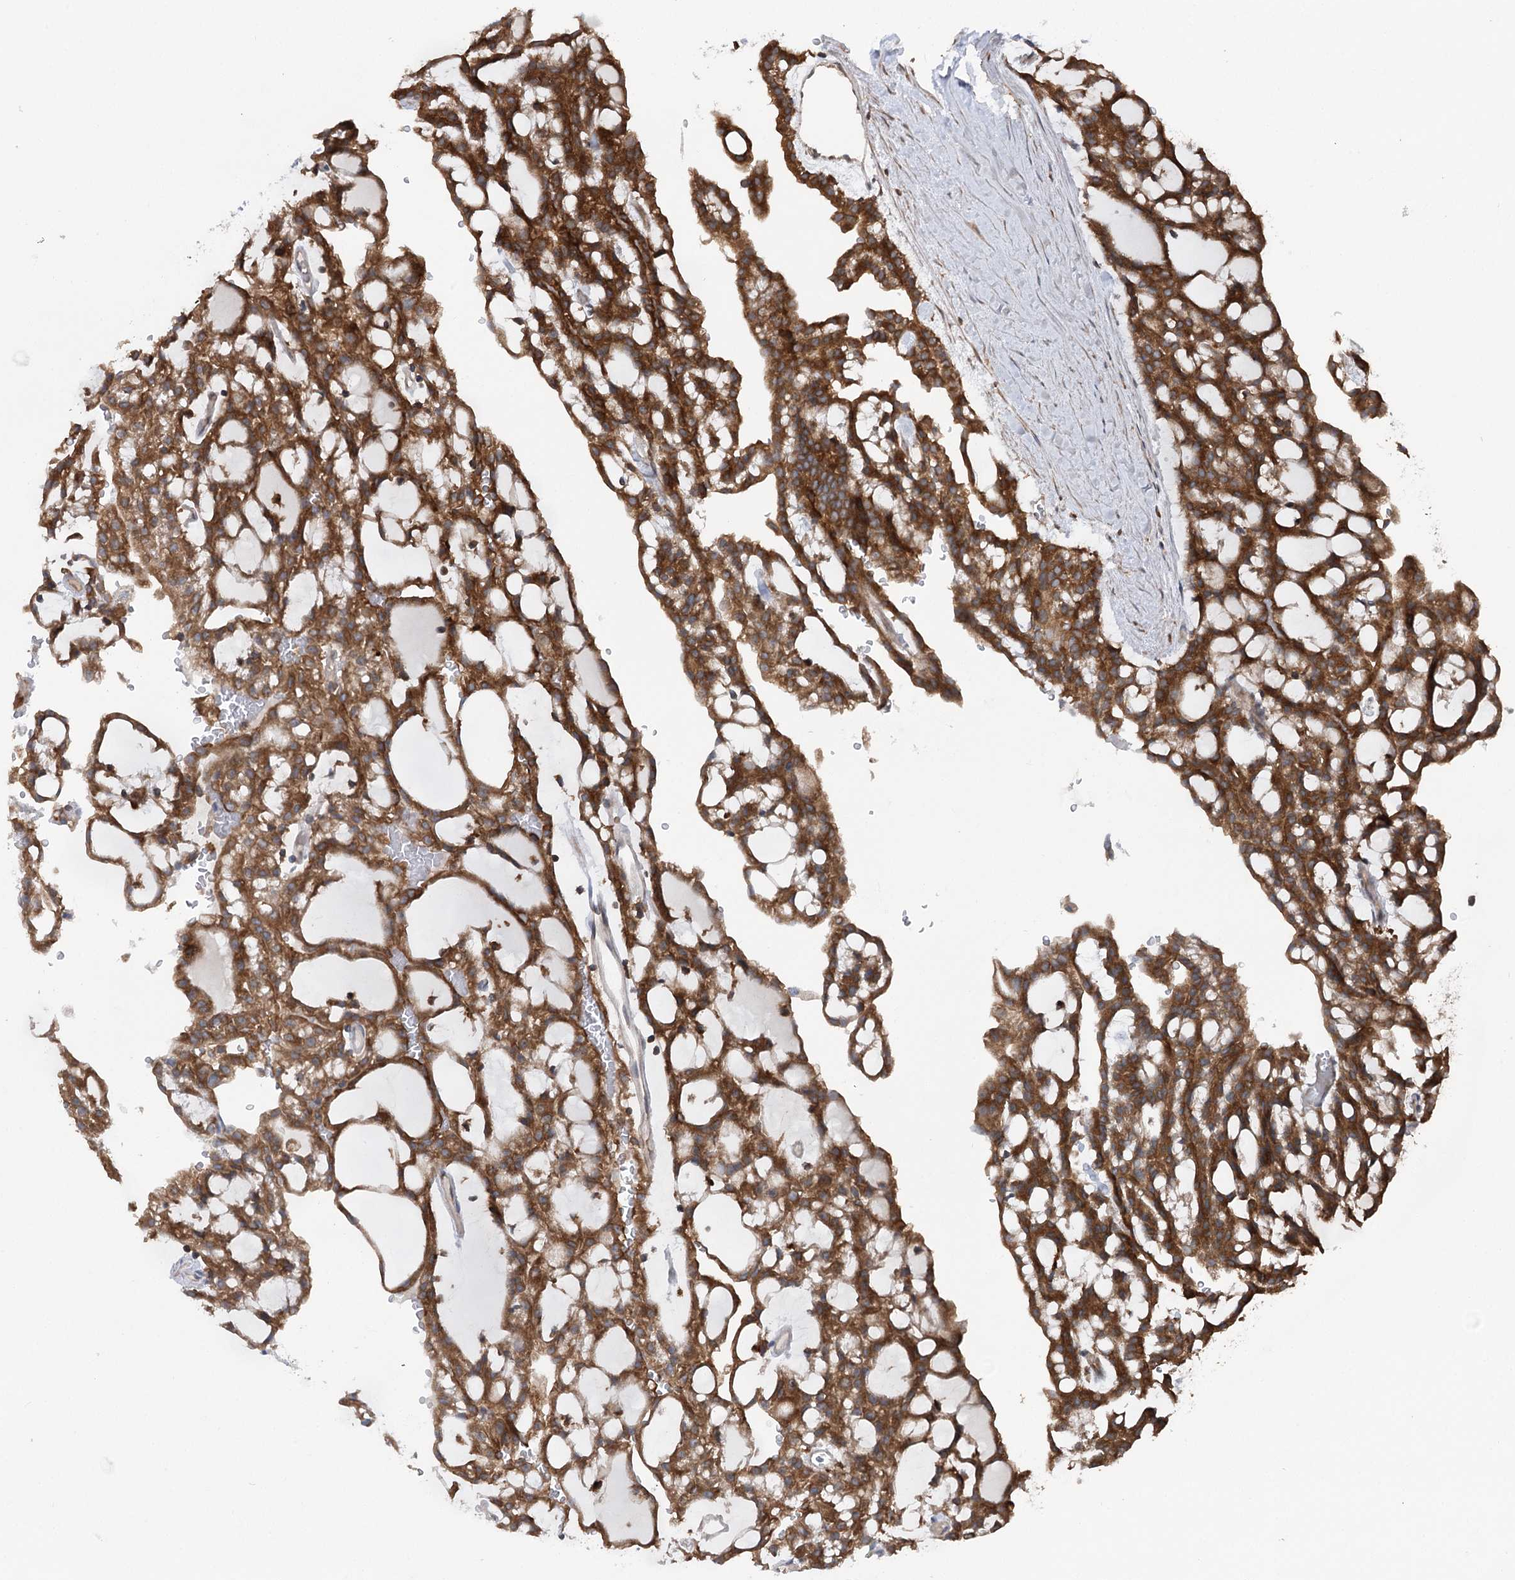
{"staining": {"intensity": "strong", "quantity": ">75%", "location": "cytoplasmic/membranous"}, "tissue": "renal cancer", "cell_type": "Tumor cells", "image_type": "cancer", "snomed": [{"axis": "morphology", "description": "Adenocarcinoma, NOS"}, {"axis": "topography", "description": "Kidney"}], "caption": "Immunohistochemistry (IHC) photomicrograph of renal adenocarcinoma stained for a protein (brown), which exhibits high levels of strong cytoplasmic/membranous expression in approximately >75% of tumor cells.", "gene": "PPP1R21", "patient": {"sex": "male", "age": 63}}